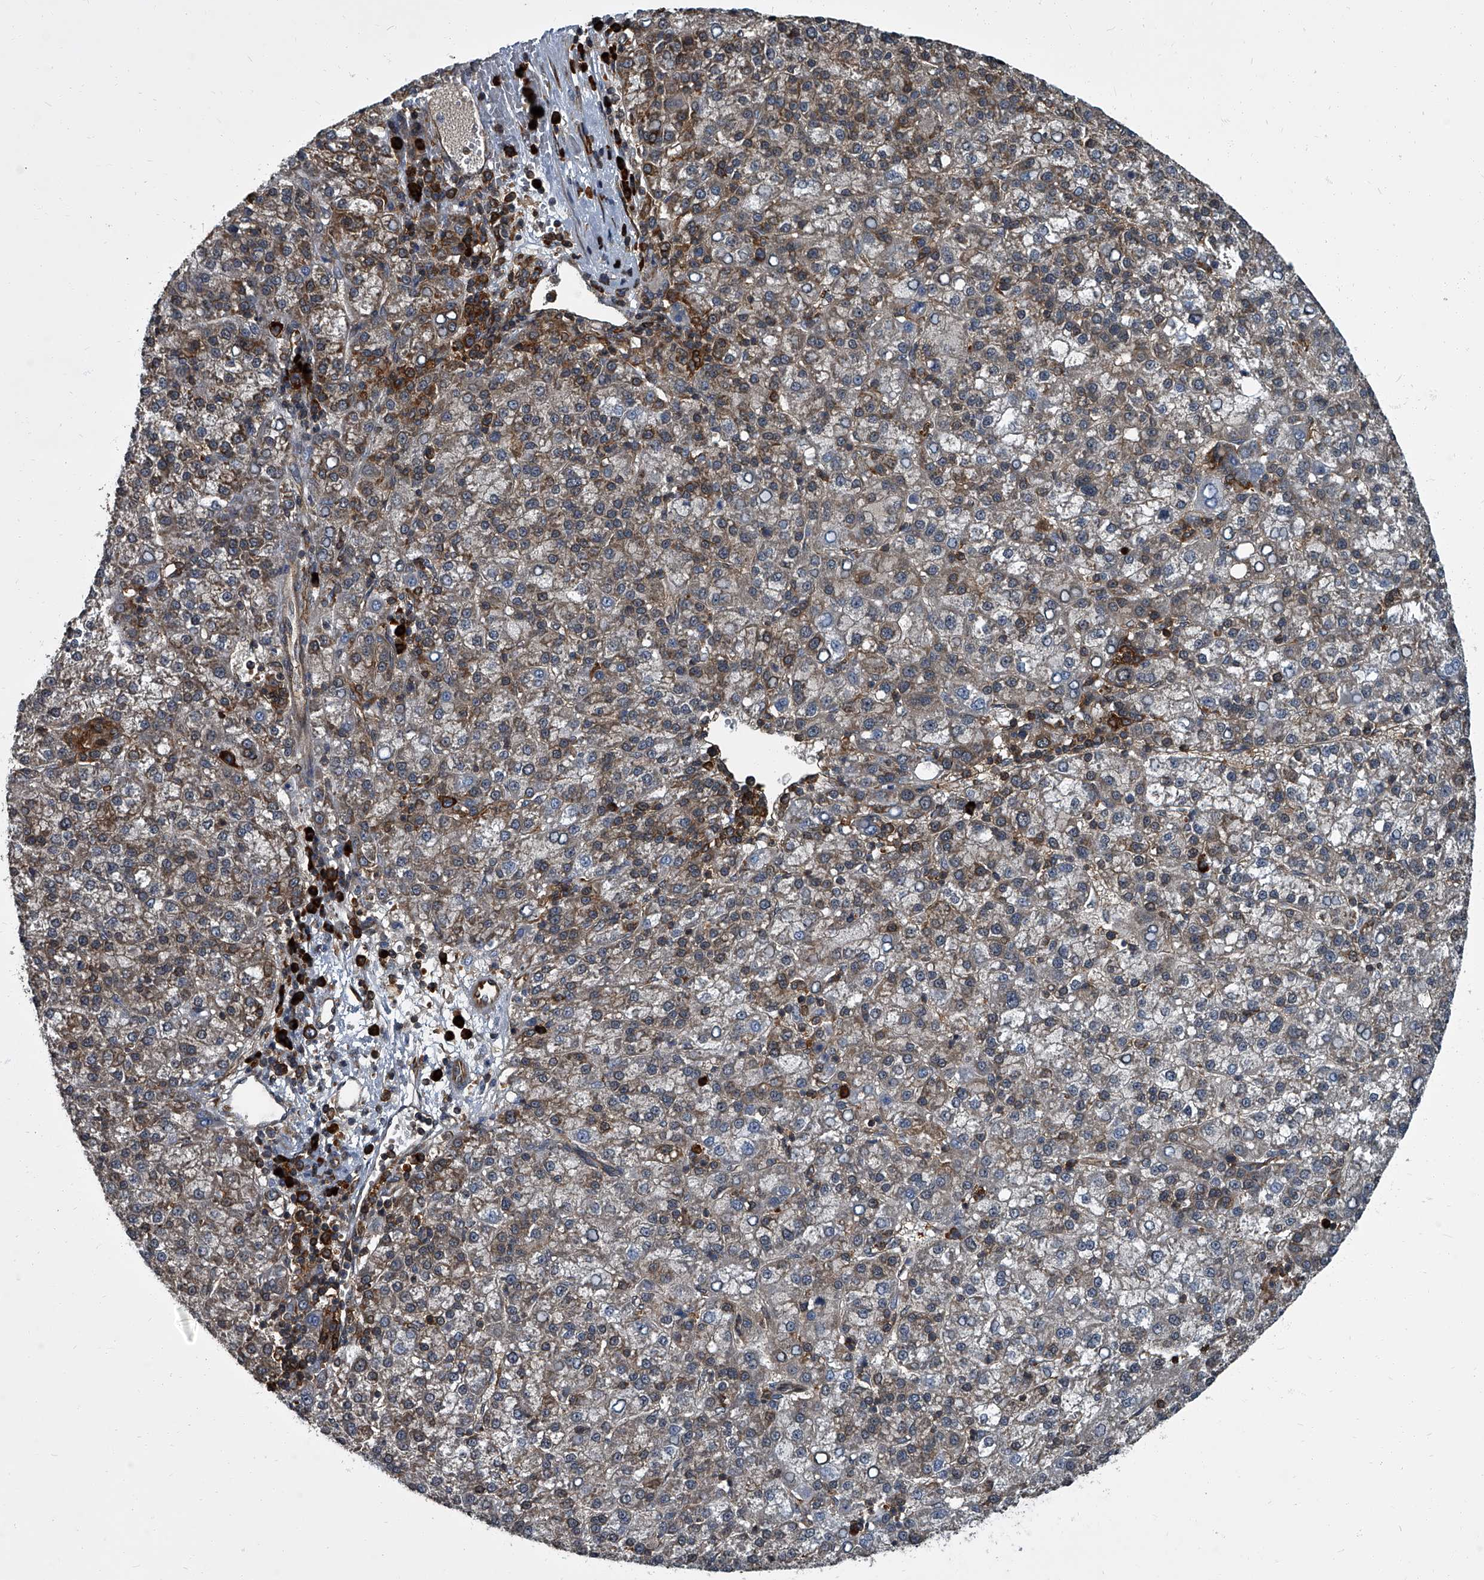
{"staining": {"intensity": "weak", "quantity": ">75%", "location": "cytoplasmic/membranous"}, "tissue": "liver cancer", "cell_type": "Tumor cells", "image_type": "cancer", "snomed": [{"axis": "morphology", "description": "Carcinoma, Hepatocellular, NOS"}, {"axis": "topography", "description": "Liver"}], "caption": "Liver cancer stained with a protein marker exhibits weak staining in tumor cells.", "gene": "CDV3", "patient": {"sex": "female", "age": 58}}